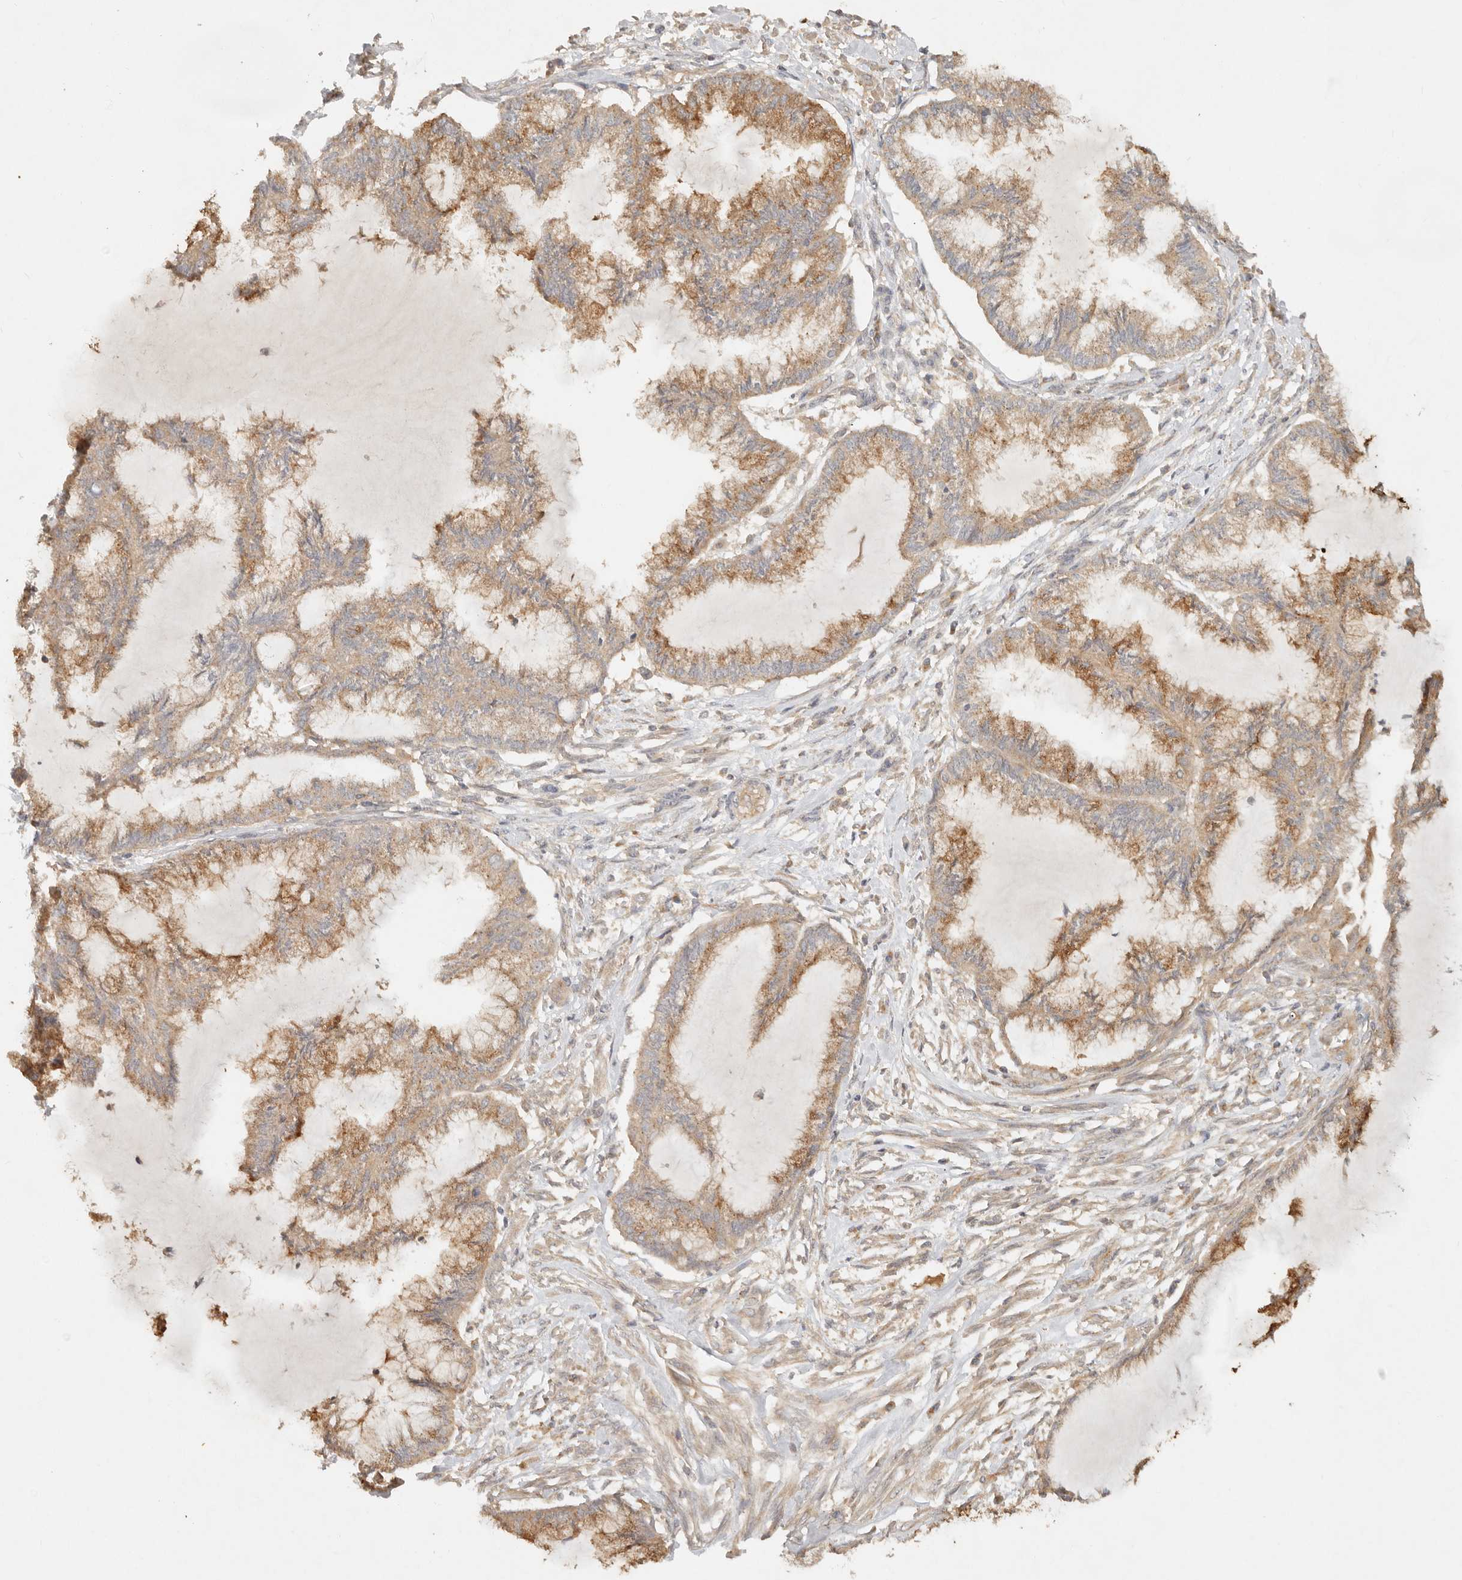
{"staining": {"intensity": "moderate", "quantity": ">75%", "location": "cytoplasmic/membranous"}, "tissue": "endometrial cancer", "cell_type": "Tumor cells", "image_type": "cancer", "snomed": [{"axis": "morphology", "description": "Adenocarcinoma, NOS"}, {"axis": "topography", "description": "Endometrium"}], "caption": "Approximately >75% of tumor cells in endometrial cancer (adenocarcinoma) reveal moderate cytoplasmic/membranous protein expression as visualized by brown immunohistochemical staining.", "gene": "HECTD3", "patient": {"sex": "female", "age": 86}}